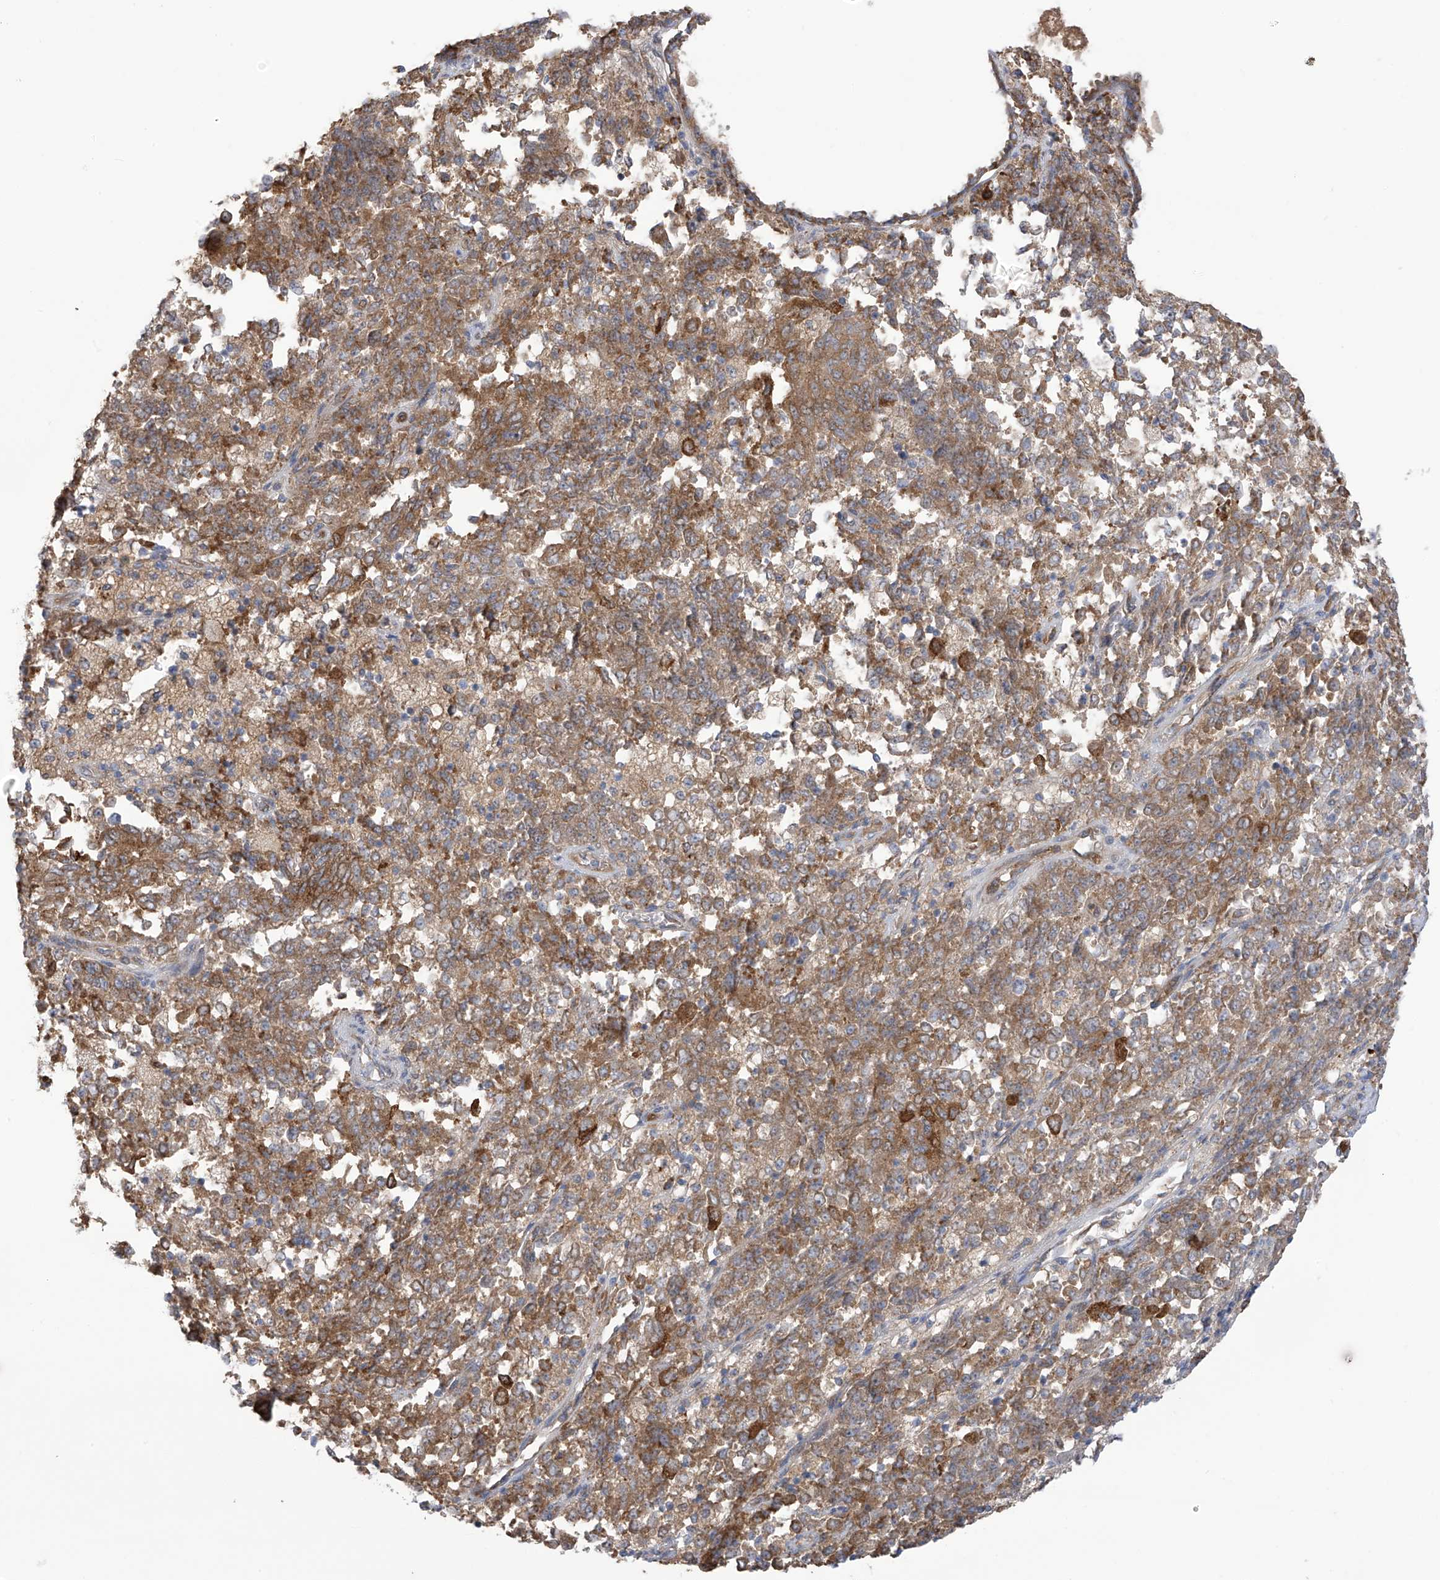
{"staining": {"intensity": "moderate", "quantity": "25%-75%", "location": "cytoplasmic/membranous"}, "tissue": "endometrial cancer", "cell_type": "Tumor cells", "image_type": "cancer", "snomed": [{"axis": "morphology", "description": "Adenocarcinoma, NOS"}, {"axis": "topography", "description": "Endometrium"}], "caption": "Immunohistochemistry (DAB) staining of endometrial cancer (adenocarcinoma) exhibits moderate cytoplasmic/membranous protein expression in approximately 25%-75% of tumor cells. The protein is shown in brown color, while the nuclei are stained blue.", "gene": "KIAA1522", "patient": {"sex": "female", "age": 80}}